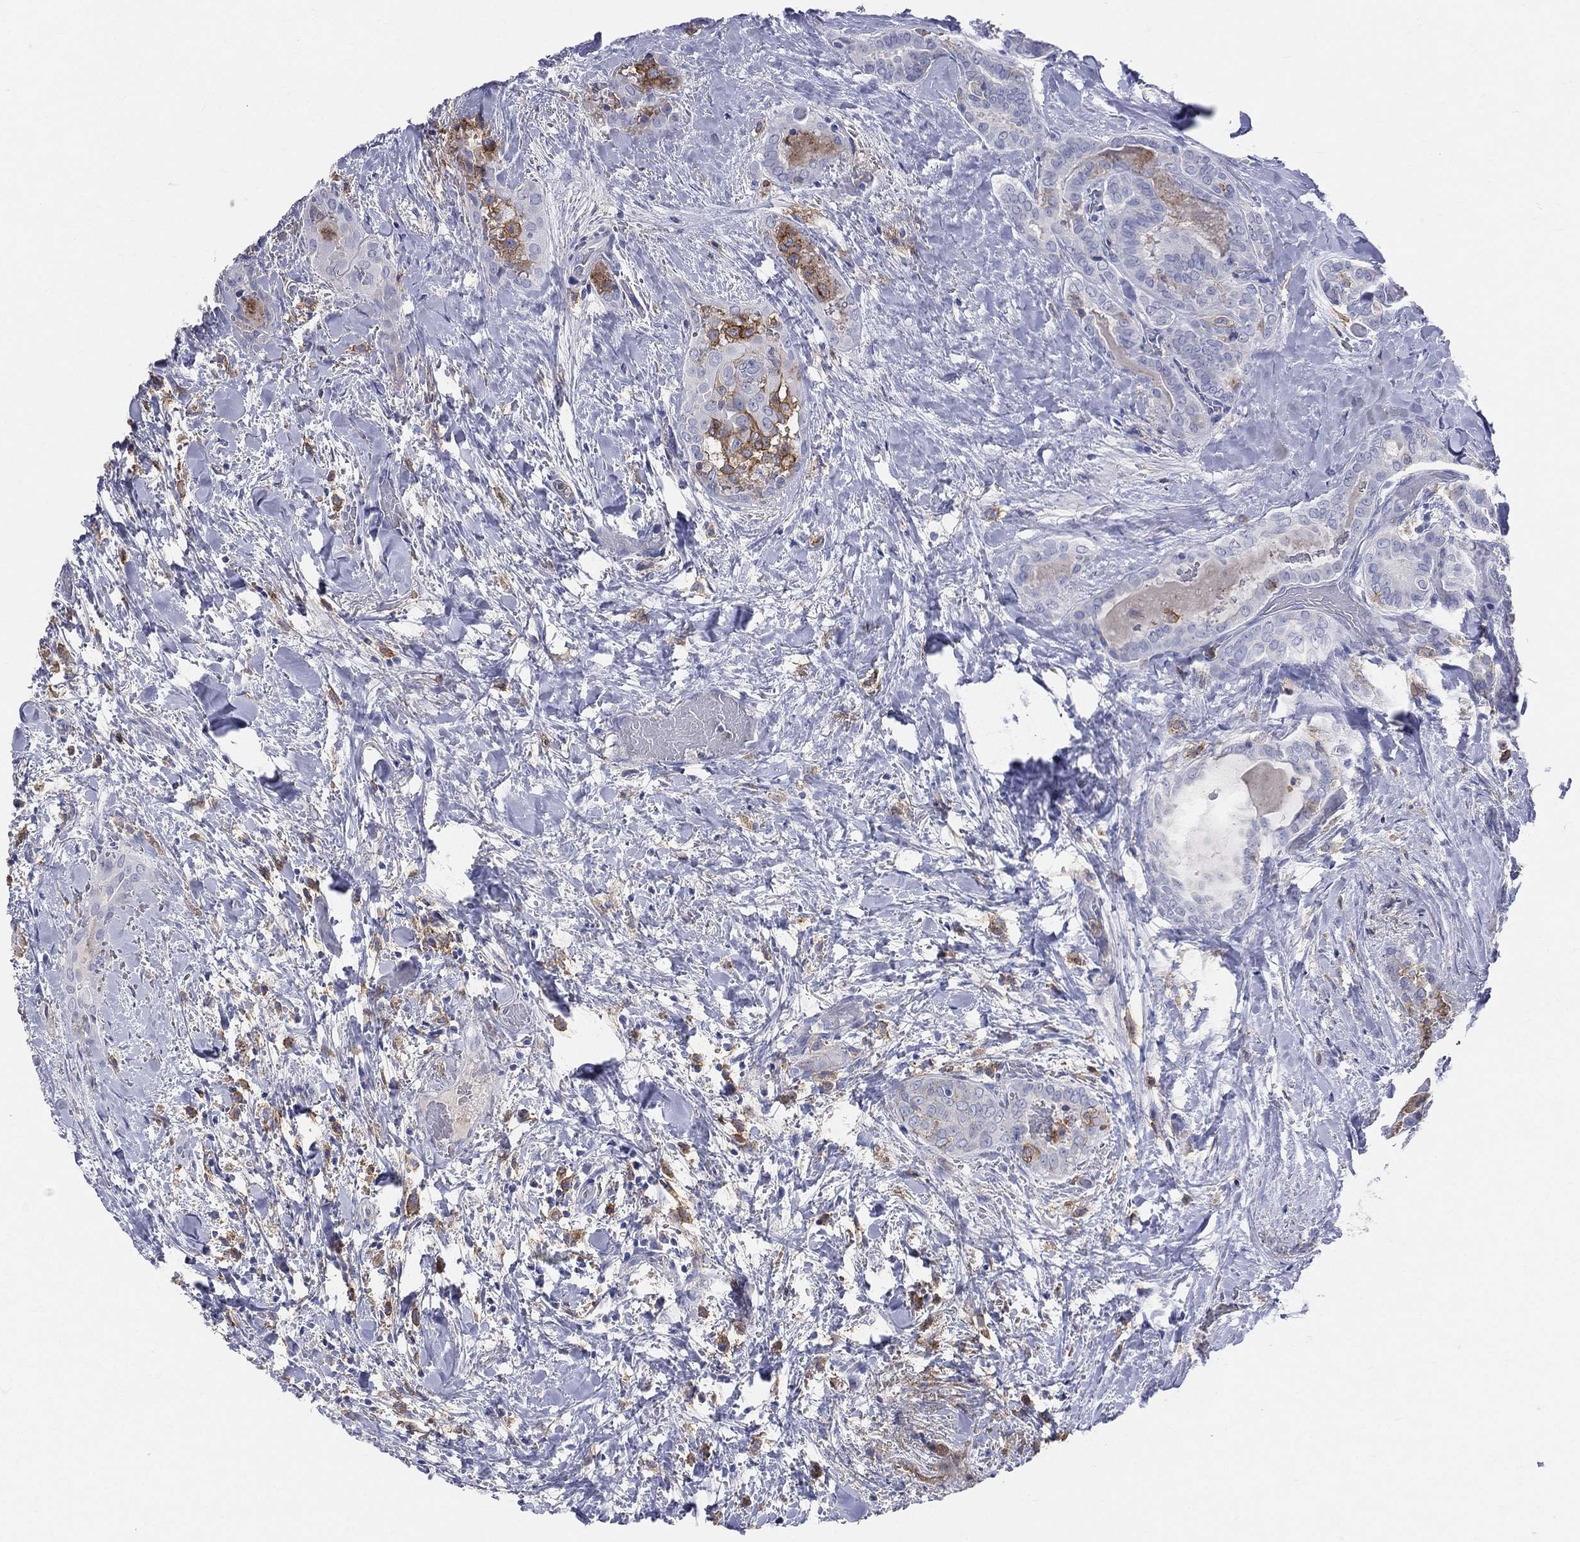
{"staining": {"intensity": "negative", "quantity": "none", "location": "none"}, "tissue": "thyroid cancer", "cell_type": "Tumor cells", "image_type": "cancer", "snomed": [{"axis": "morphology", "description": "Papillary adenocarcinoma, NOS"}, {"axis": "topography", "description": "Thyroid gland"}], "caption": "Tumor cells are negative for brown protein staining in thyroid cancer (papillary adenocarcinoma).", "gene": "CD33", "patient": {"sex": "female", "age": 39}}